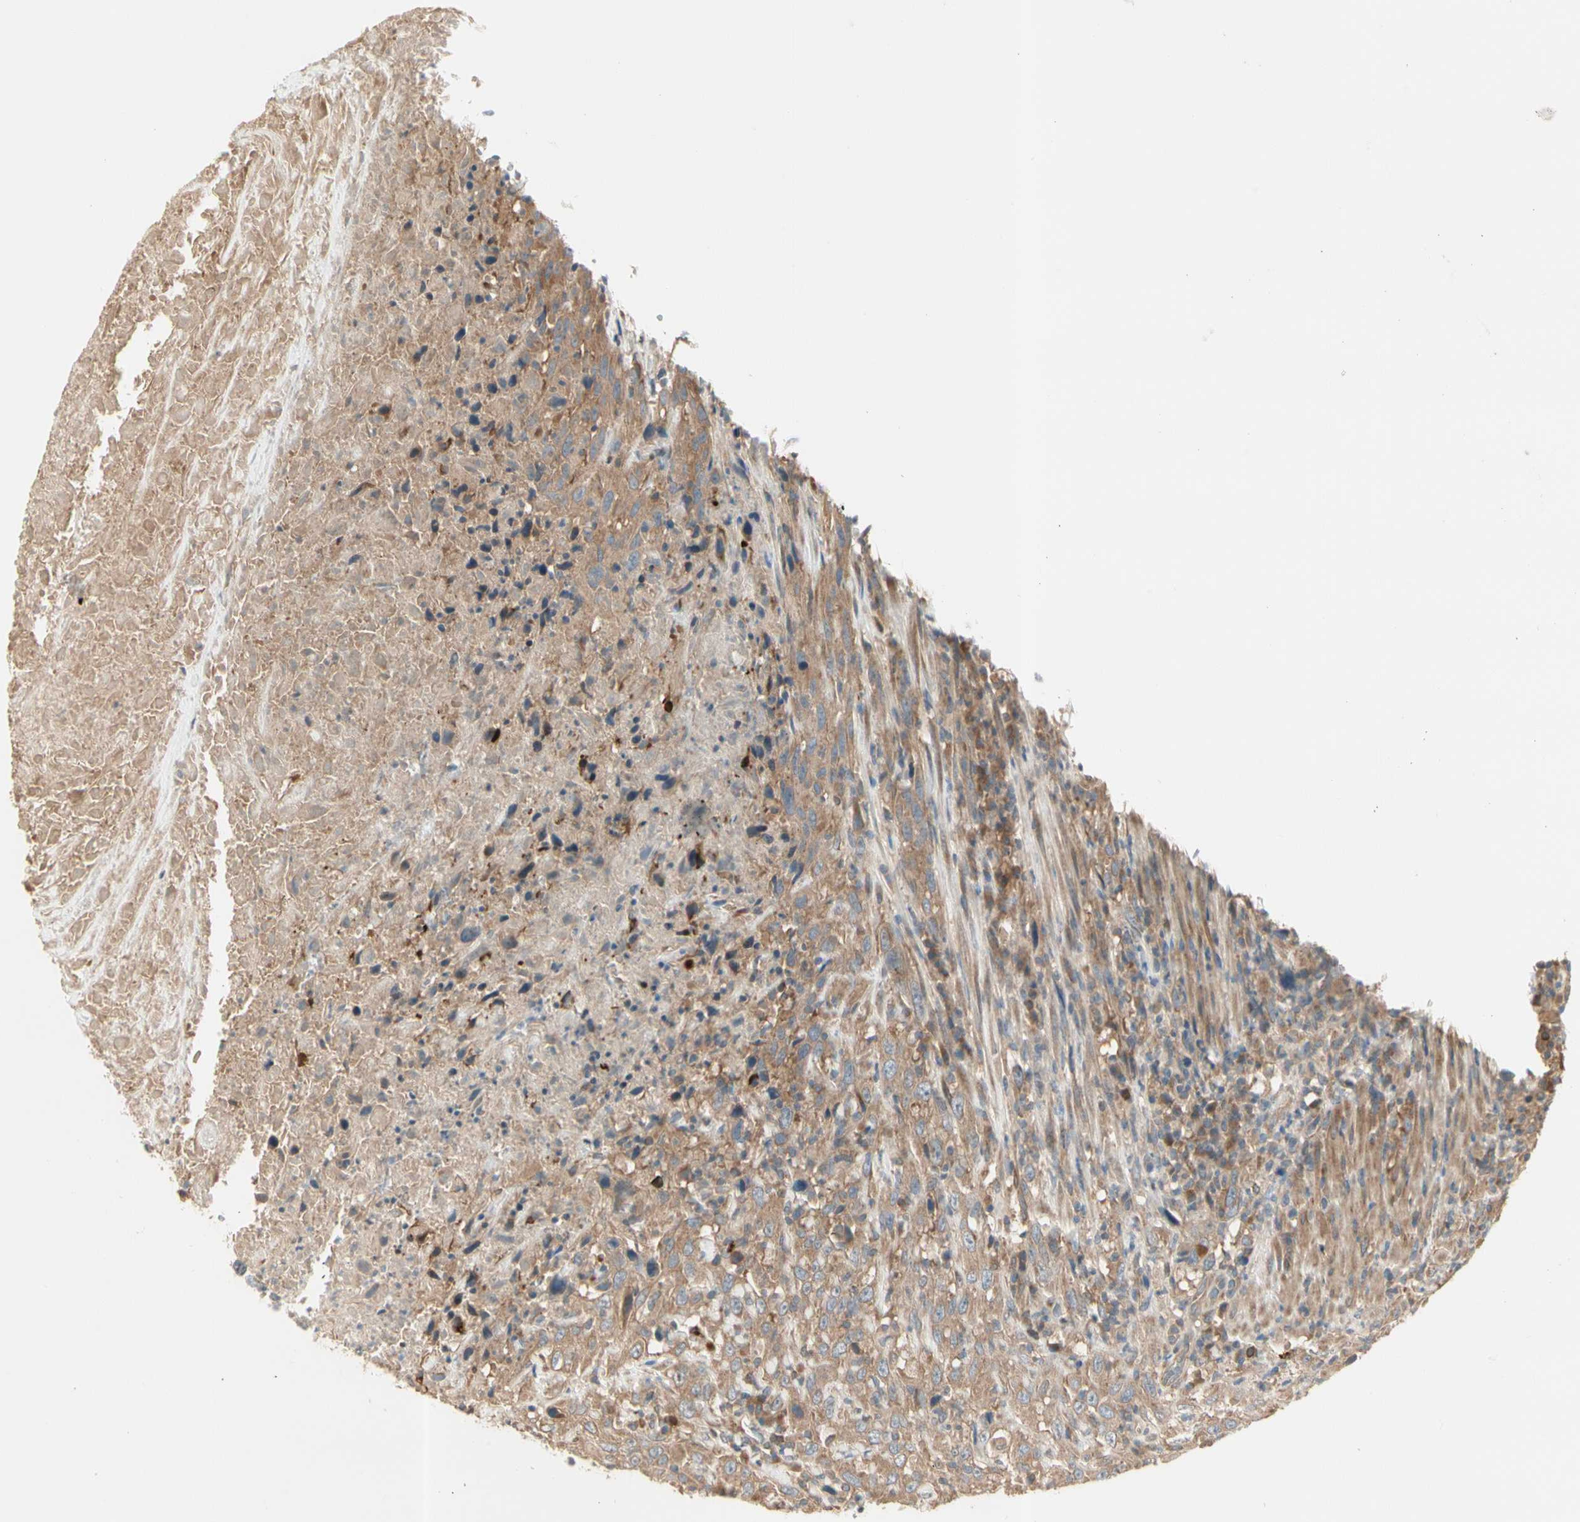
{"staining": {"intensity": "moderate", "quantity": ">75%", "location": "cytoplasmic/membranous"}, "tissue": "urothelial cancer", "cell_type": "Tumor cells", "image_type": "cancer", "snomed": [{"axis": "morphology", "description": "Urothelial carcinoma, High grade"}, {"axis": "topography", "description": "Urinary bladder"}], "caption": "Human urothelial cancer stained with a brown dye shows moderate cytoplasmic/membranous positive positivity in about >75% of tumor cells.", "gene": "IRAG1", "patient": {"sex": "male", "age": 61}}